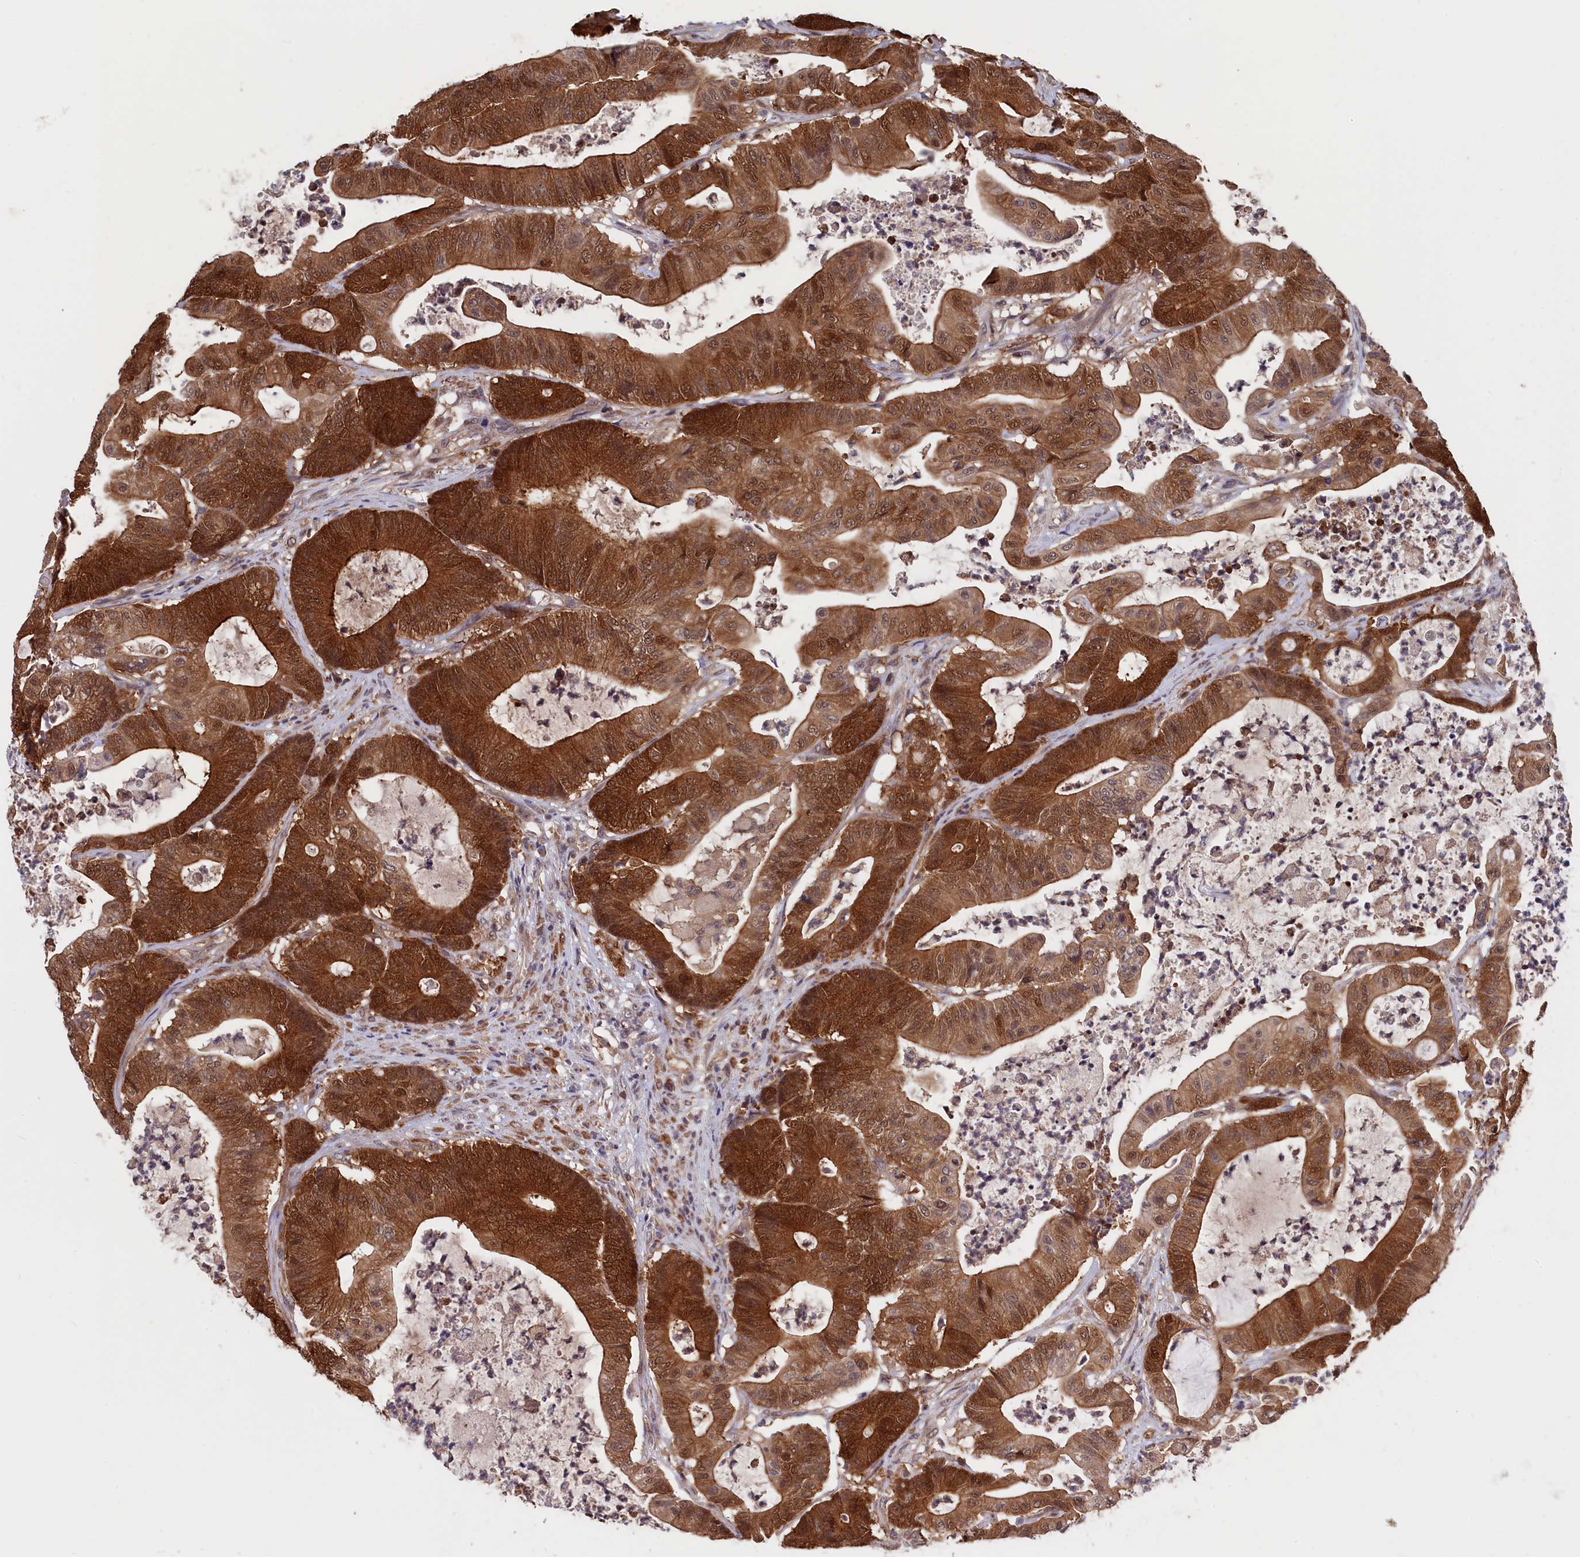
{"staining": {"intensity": "strong", "quantity": ">75%", "location": "cytoplasmic/membranous,nuclear"}, "tissue": "colorectal cancer", "cell_type": "Tumor cells", "image_type": "cancer", "snomed": [{"axis": "morphology", "description": "Adenocarcinoma, NOS"}, {"axis": "topography", "description": "Colon"}], "caption": "Immunohistochemistry of human adenocarcinoma (colorectal) demonstrates high levels of strong cytoplasmic/membranous and nuclear staining in approximately >75% of tumor cells. (IHC, brightfield microscopy, high magnification).", "gene": "JPT2", "patient": {"sex": "female", "age": 84}}